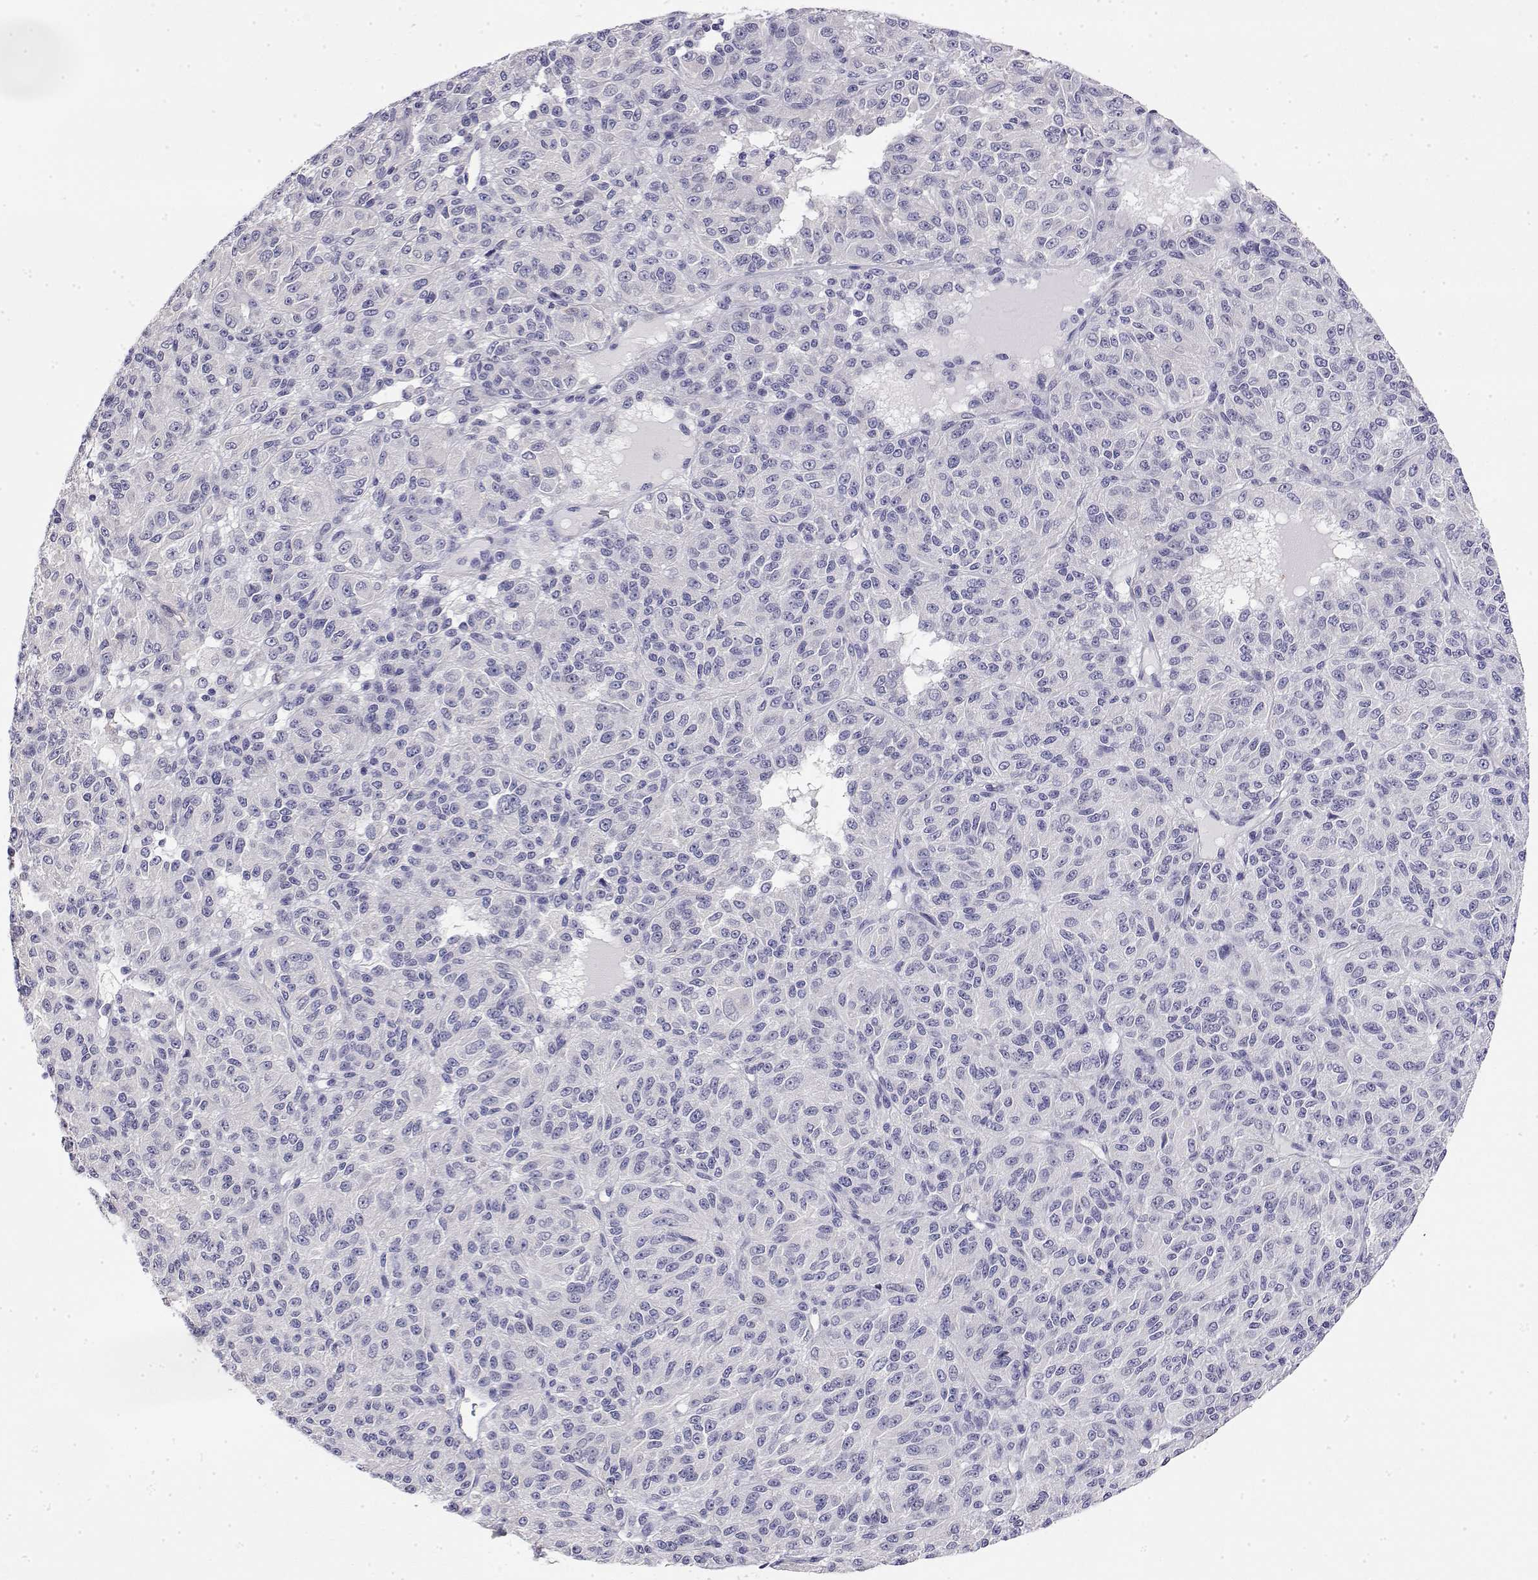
{"staining": {"intensity": "negative", "quantity": "none", "location": "none"}, "tissue": "melanoma", "cell_type": "Tumor cells", "image_type": "cancer", "snomed": [{"axis": "morphology", "description": "Malignant melanoma, Metastatic site"}, {"axis": "topography", "description": "Brain"}], "caption": "The histopathology image displays no staining of tumor cells in melanoma.", "gene": "LY6D", "patient": {"sex": "female", "age": 56}}